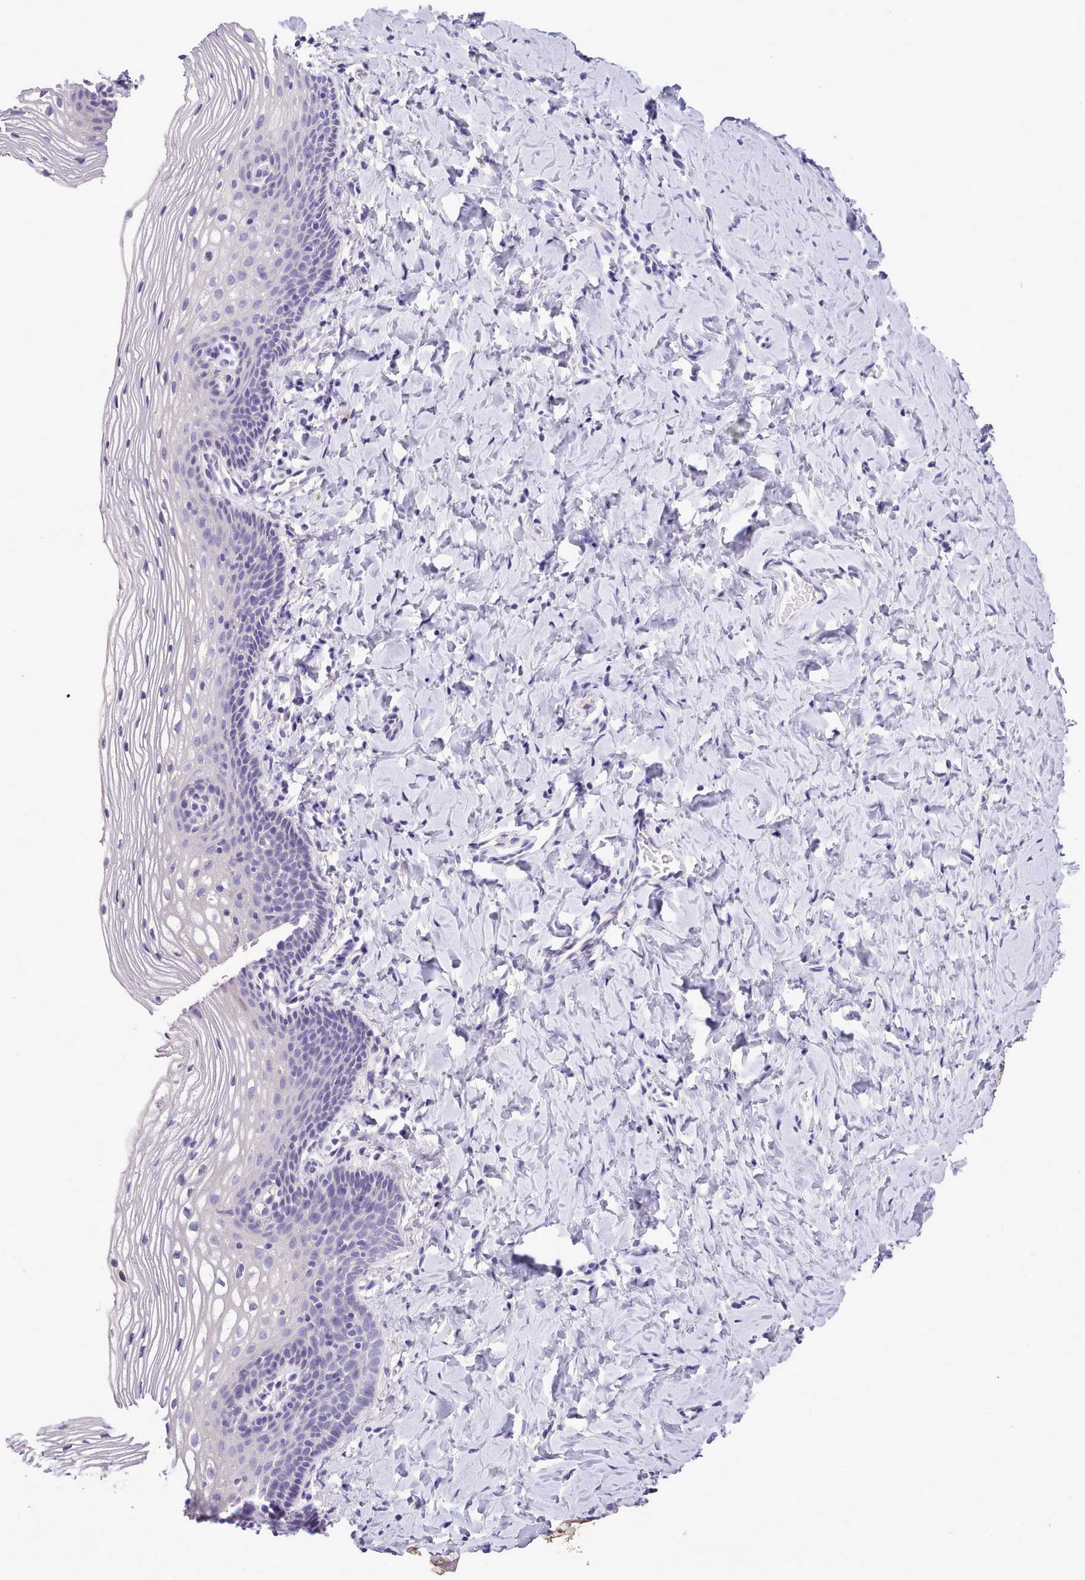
{"staining": {"intensity": "negative", "quantity": "none", "location": "none"}, "tissue": "vagina", "cell_type": "Squamous epithelial cells", "image_type": "normal", "snomed": [{"axis": "morphology", "description": "Normal tissue, NOS"}, {"axis": "topography", "description": "Vagina"}], "caption": "DAB immunohistochemical staining of unremarkable human vagina demonstrates no significant expression in squamous epithelial cells.", "gene": "FAM83E", "patient": {"sex": "female", "age": 60}}